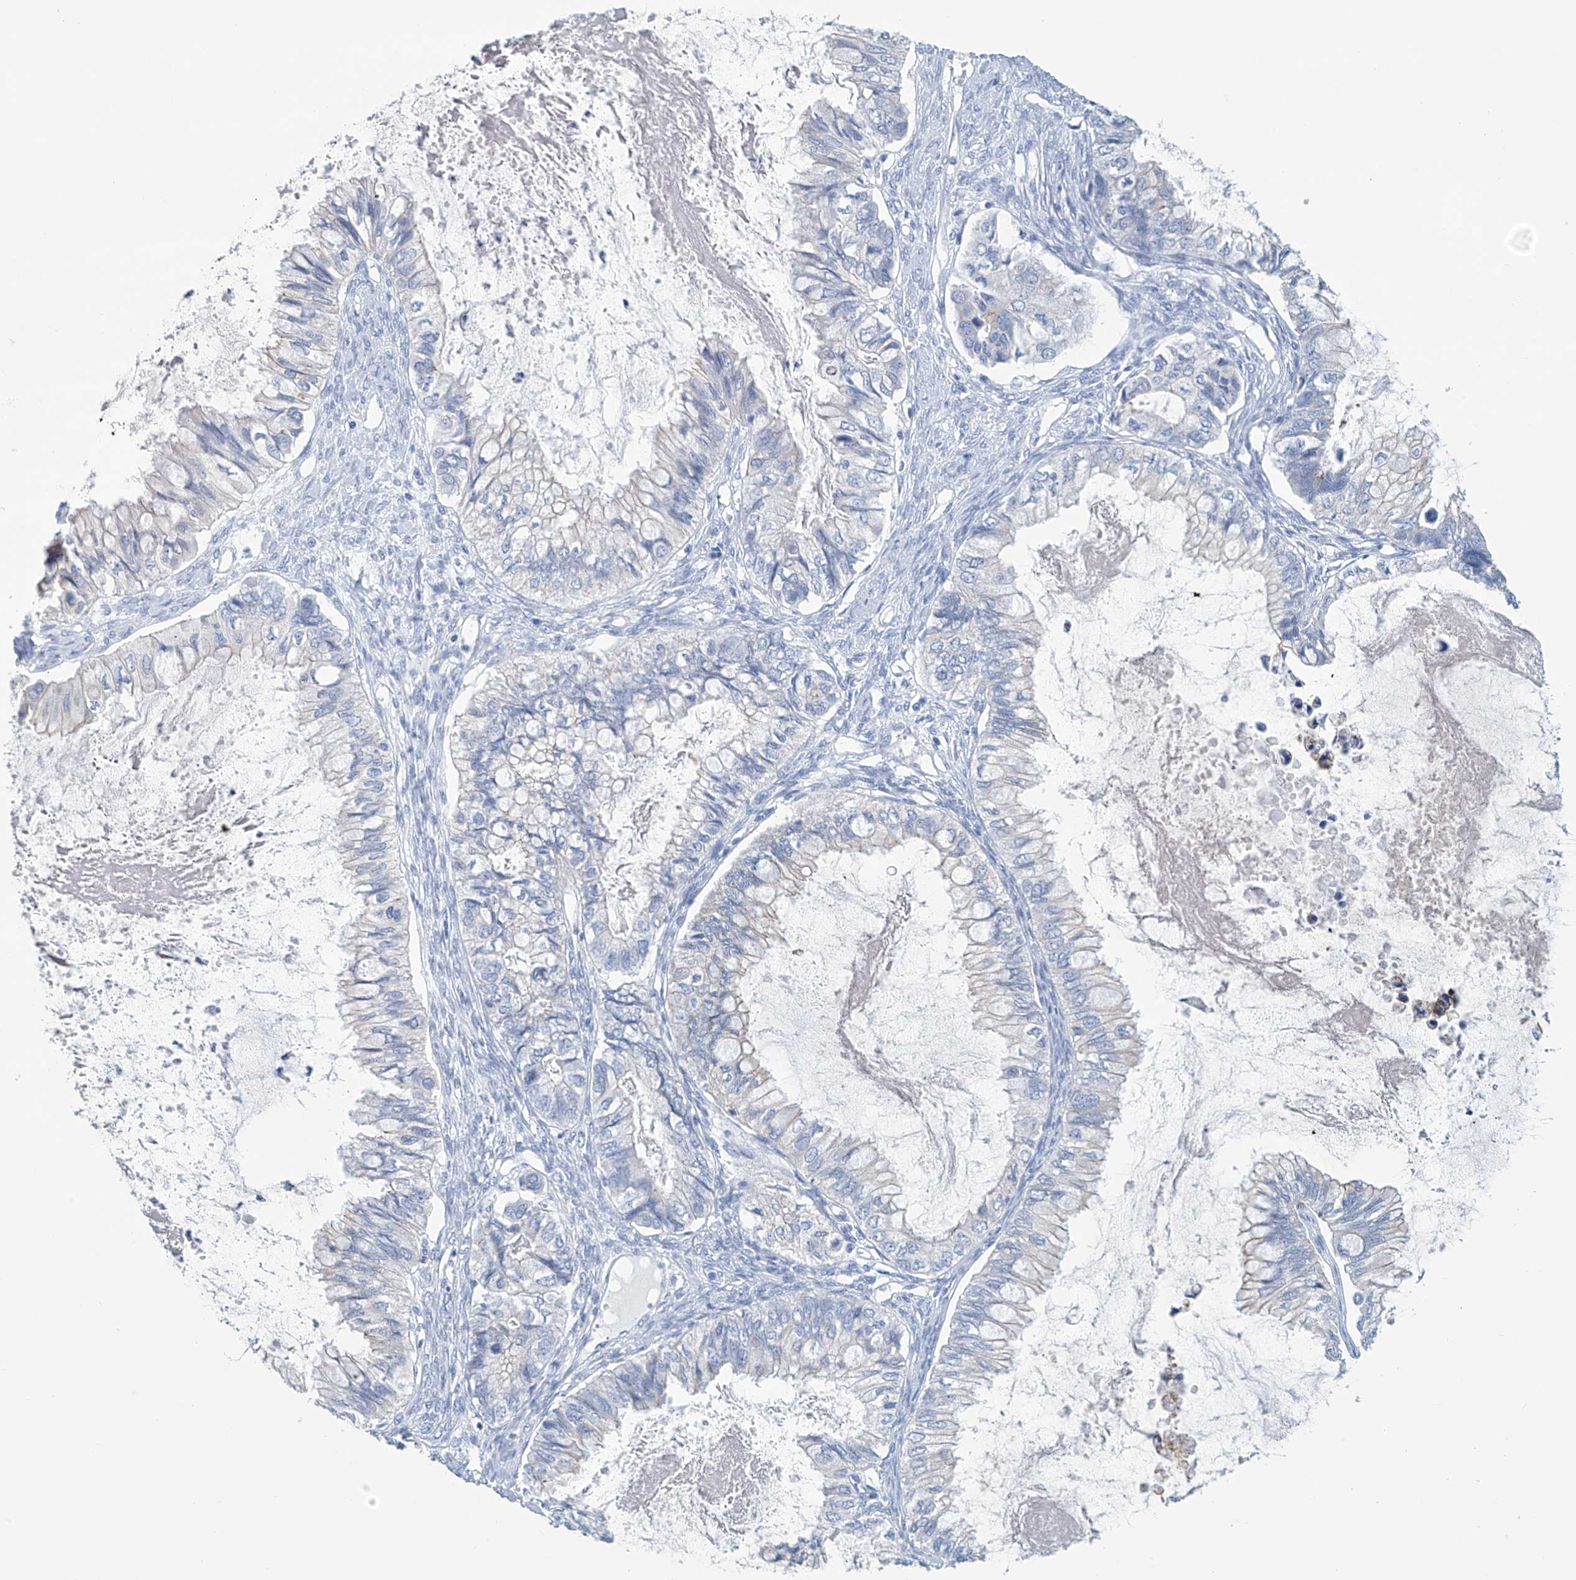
{"staining": {"intensity": "negative", "quantity": "none", "location": "none"}, "tissue": "ovarian cancer", "cell_type": "Tumor cells", "image_type": "cancer", "snomed": [{"axis": "morphology", "description": "Cystadenocarcinoma, mucinous, NOS"}, {"axis": "topography", "description": "Ovary"}], "caption": "IHC of ovarian mucinous cystadenocarcinoma displays no positivity in tumor cells.", "gene": "DSP", "patient": {"sex": "female", "age": 80}}